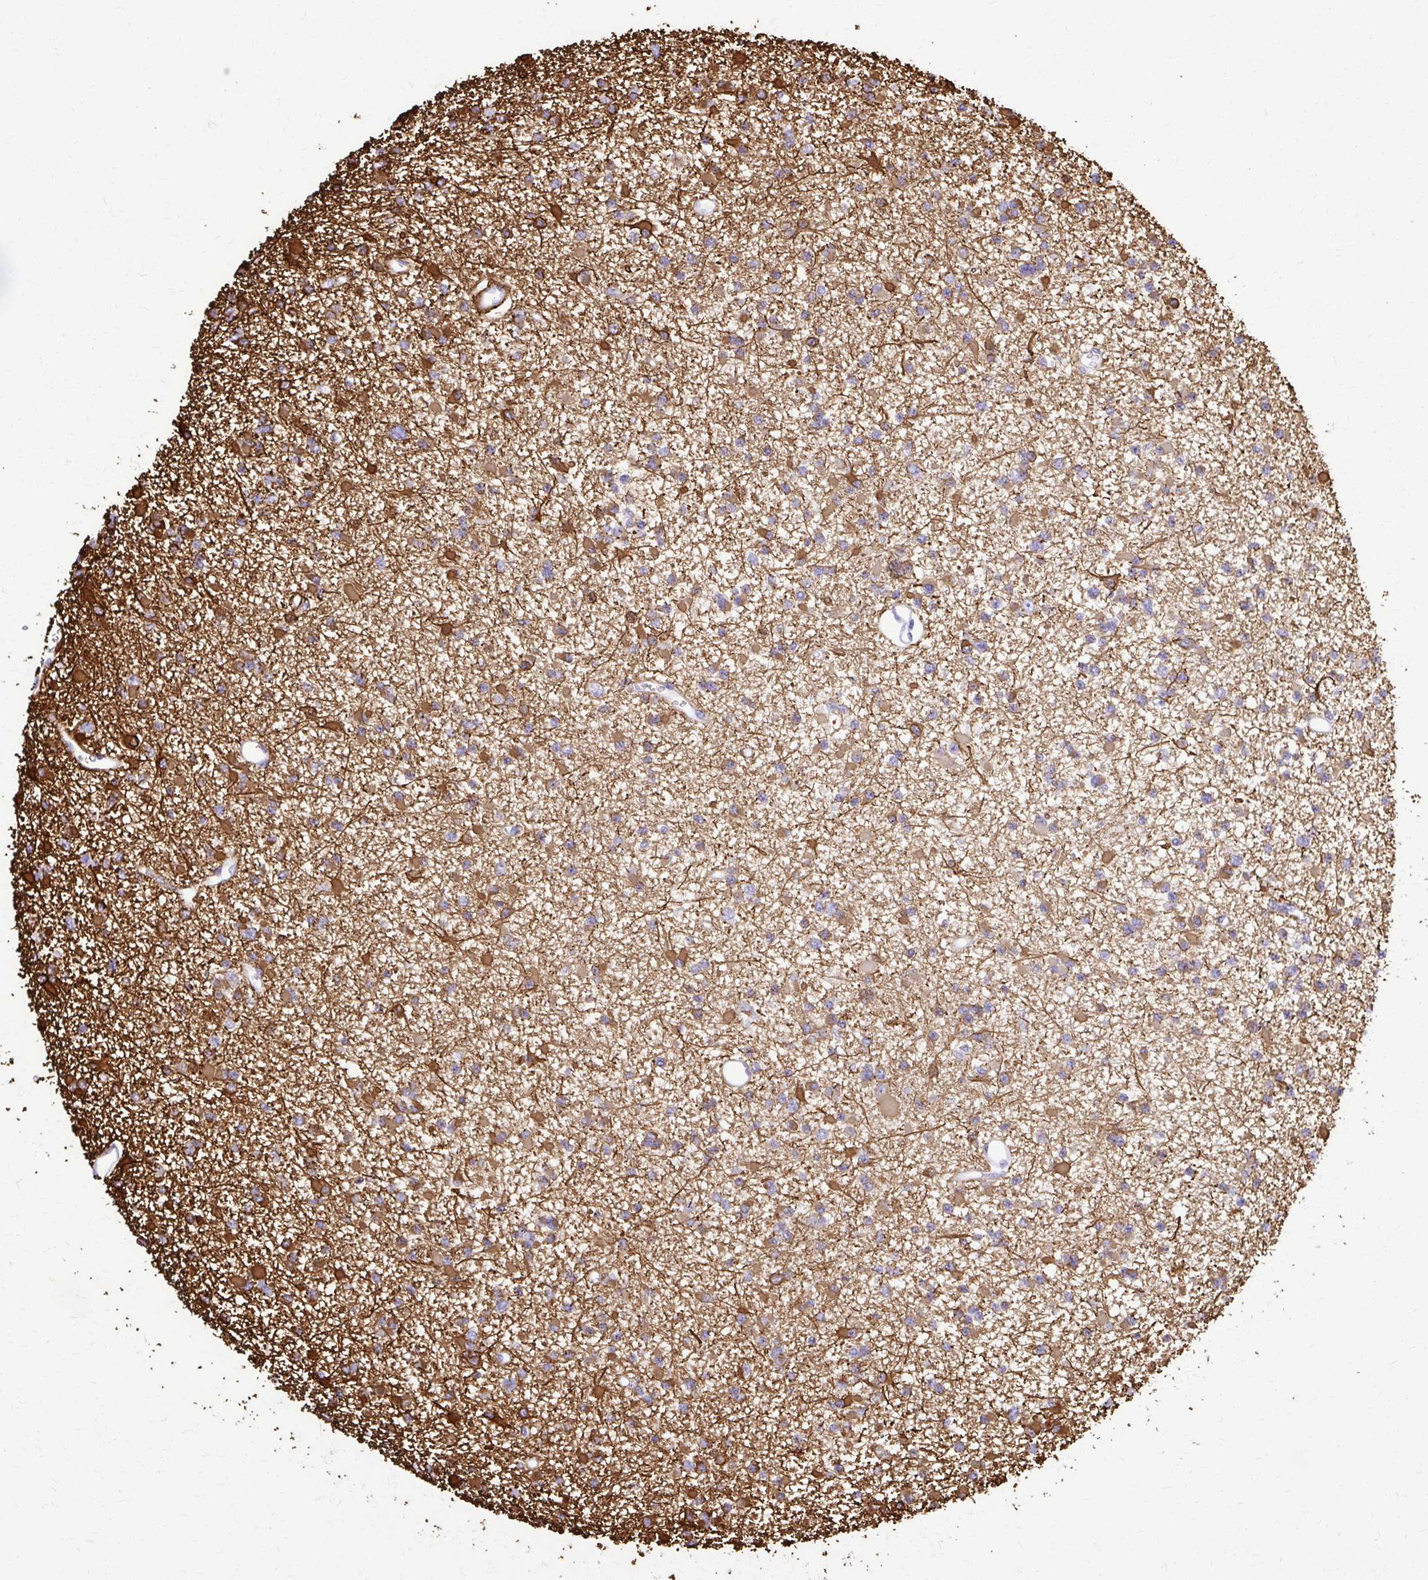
{"staining": {"intensity": "moderate", "quantity": "25%-75%", "location": "cytoplasmic/membranous"}, "tissue": "glioma", "cell_type": "Tumor cells", "image_type": "cancer", "snomed": [{"axis": "morphology", "description": "Glioma, malignant, Low grade"}, {"axis": "topography", "description": "Brain"}], "caption": "Immunohistochemical staining of human malignant glioma (low-grade) displays moderate cytoplasmic/membranous protein staining in about 25%-75% of tumor cells.", "gene": "GFAP", "patient": {"sex": "female", "age": 22}}